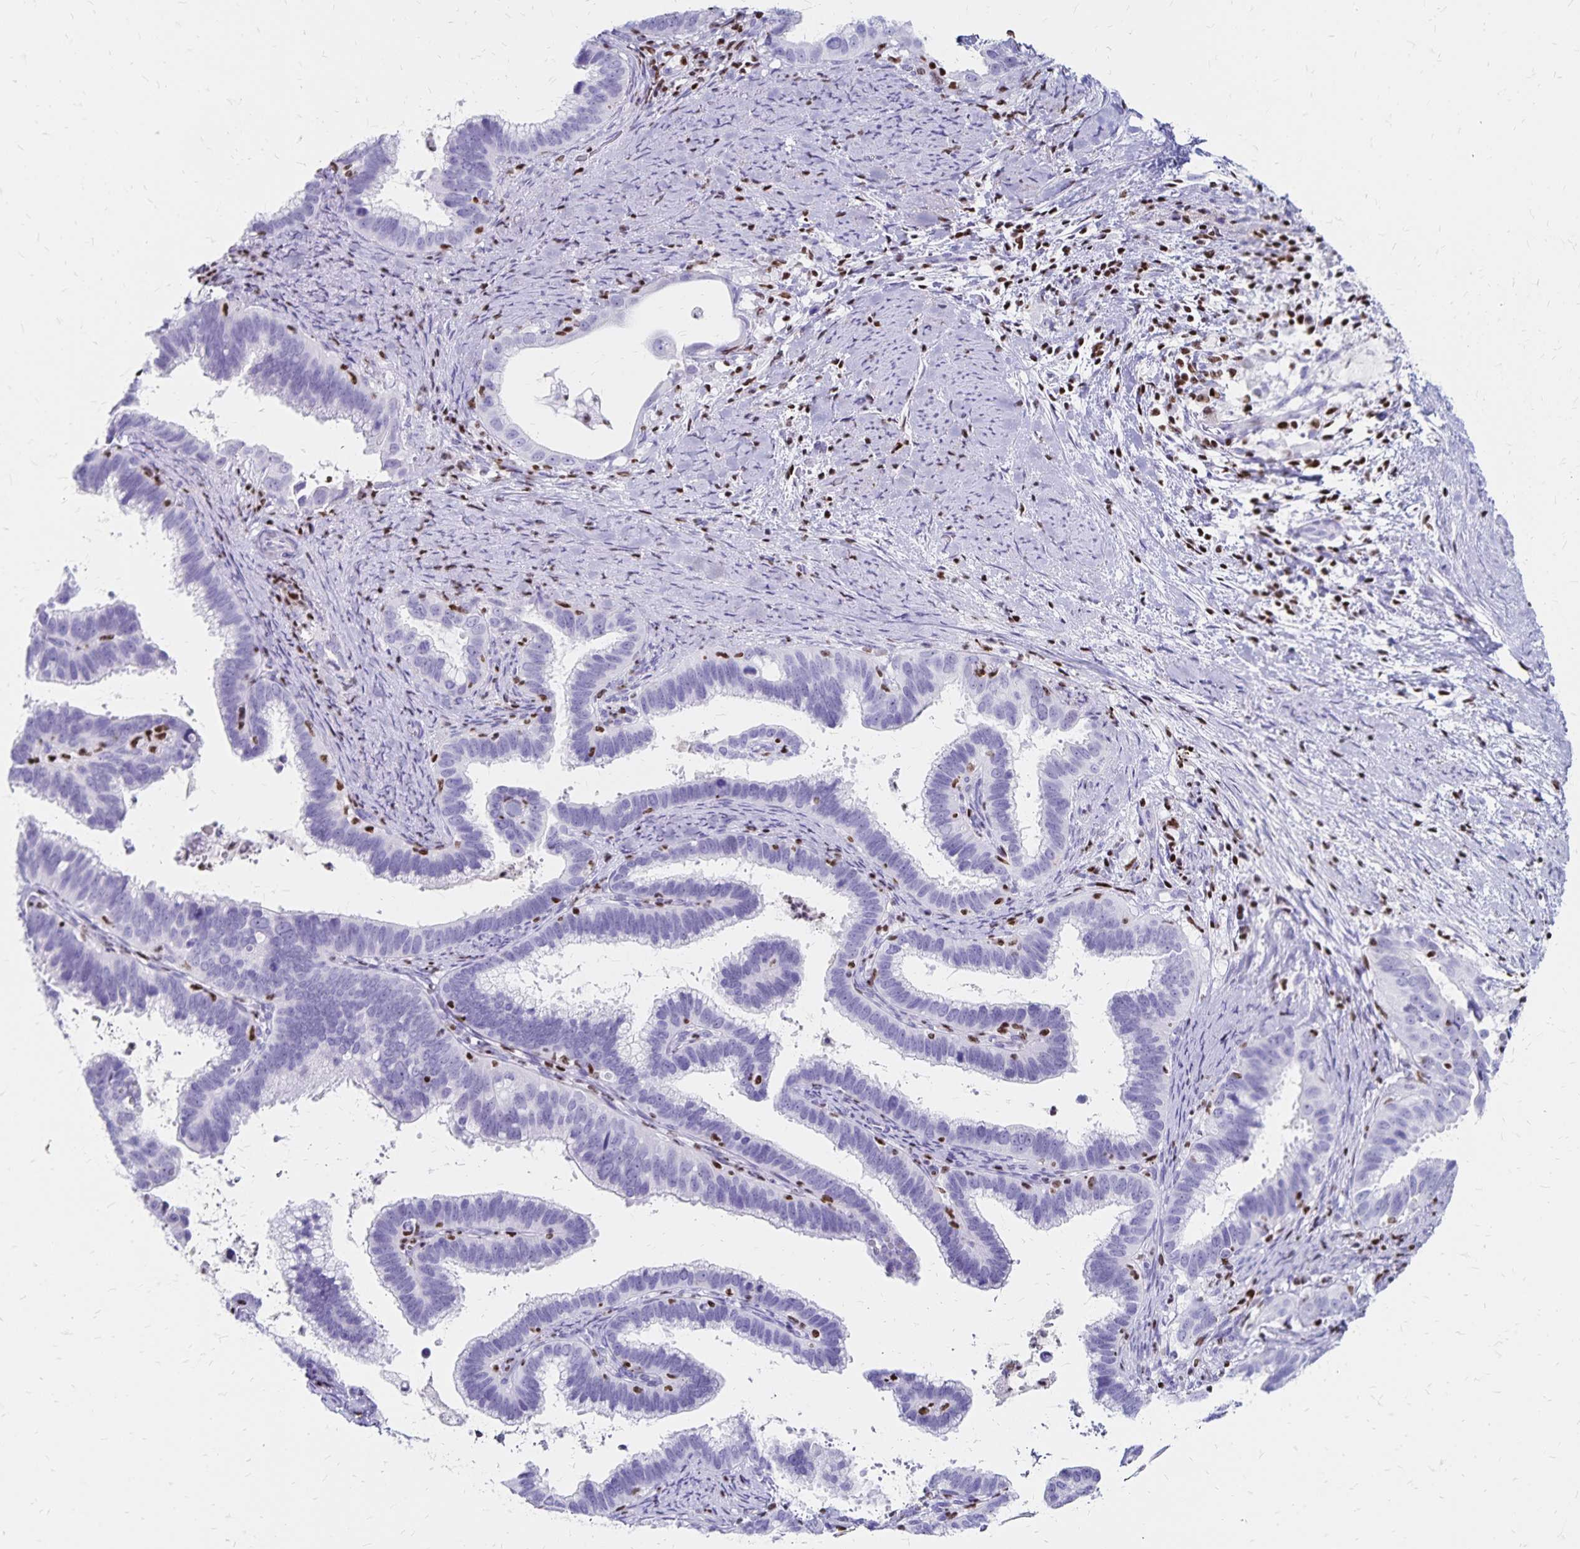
{"staining": {"intensity": "negative", "quantity": "none", "location": "none"}, "tissue": "cervical cancer", "cell_type": "Tumor cells", "image_type": "cancer", "snomed": [{"axis": "morphology", "description": "Adenocarcinoma, NOS"}, {"axis": "topography", "description": "Cervix"}], "caption": "Tumor cells show no significant positivity in adenocarcinoma (cervical).", "gene": "IKZF1", "patient": {"sex": "female", "age": 61}}